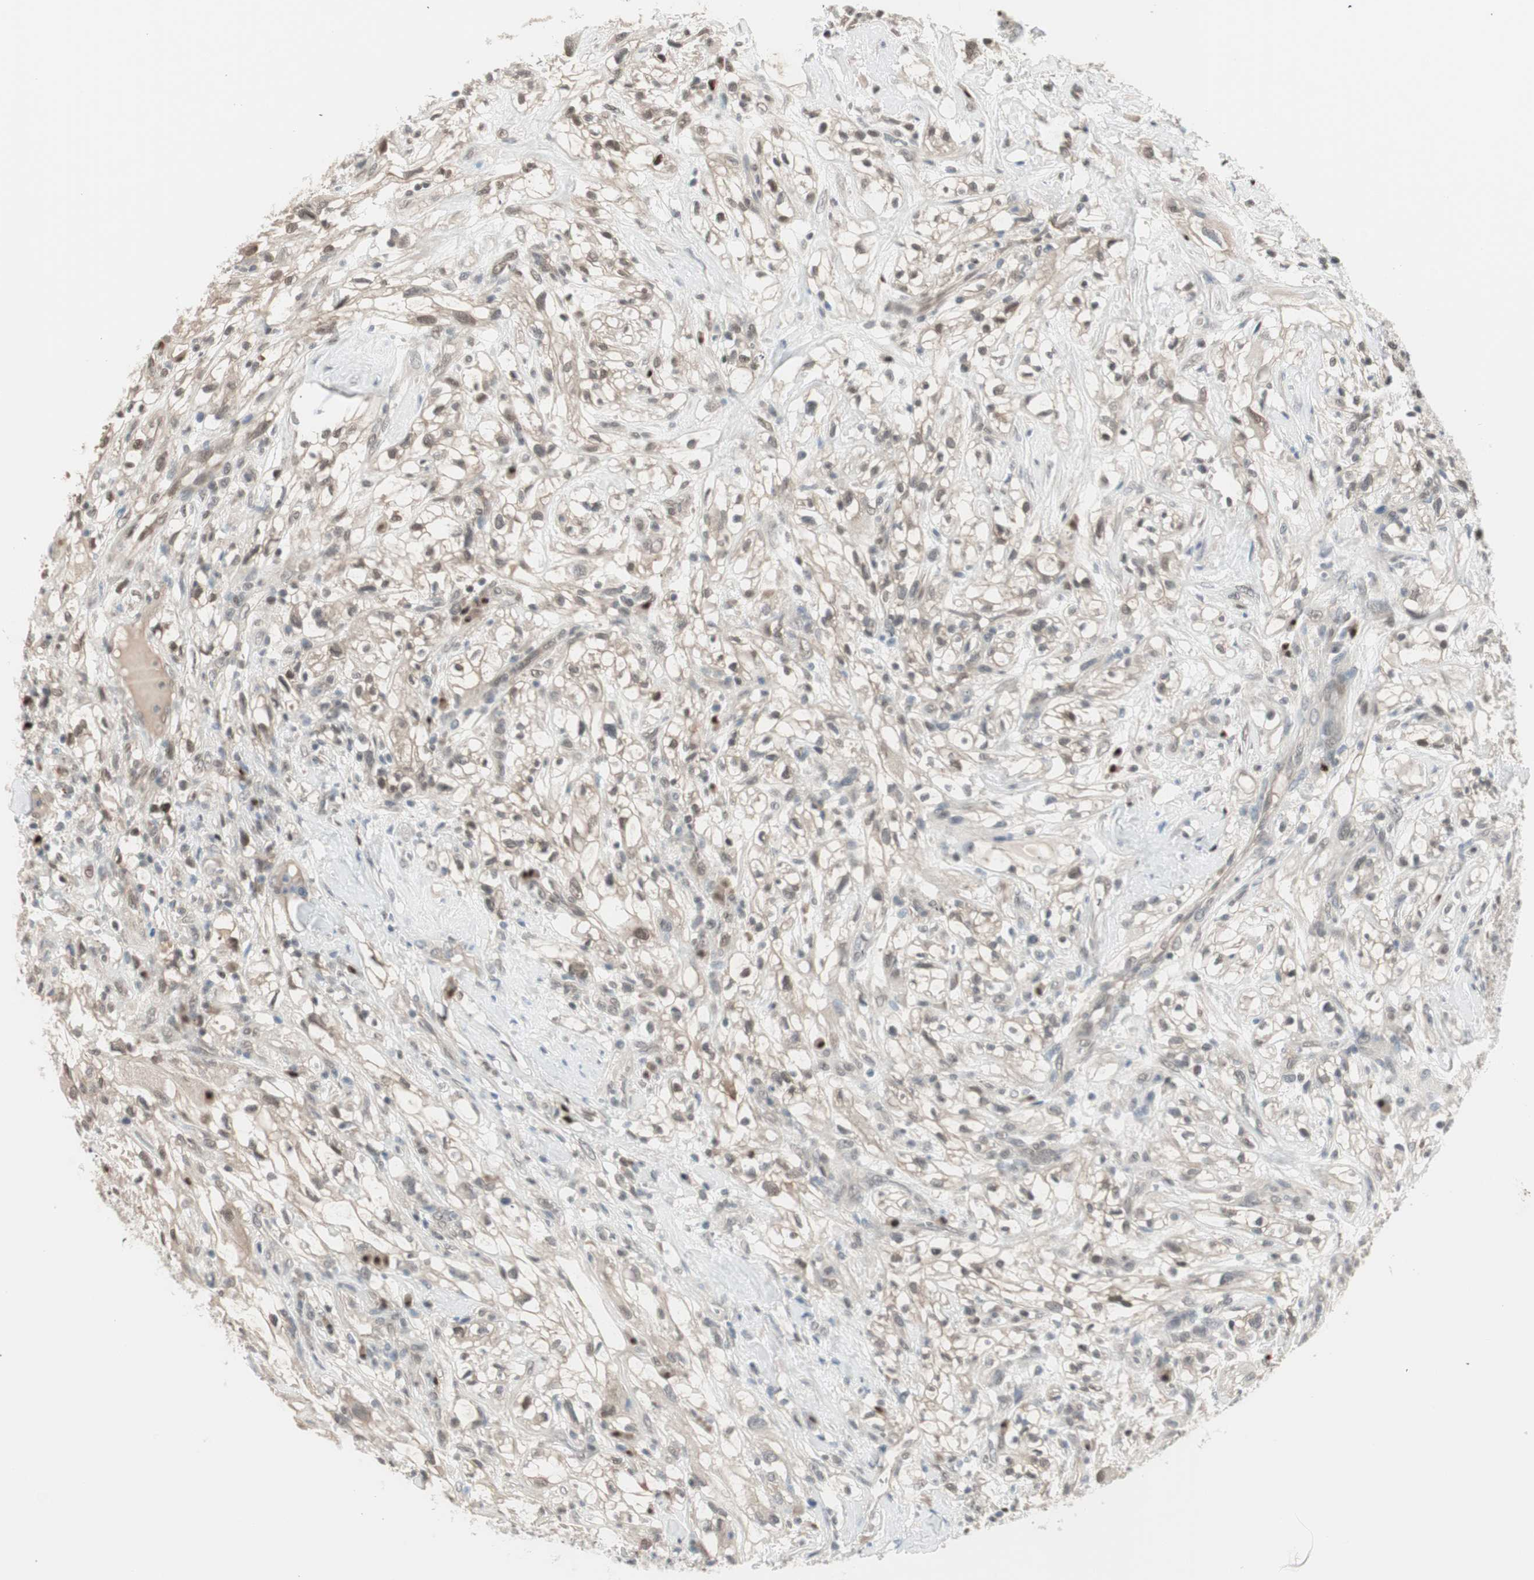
{"staining": {"intensity": "weak", "quantity": "25%-75%", "location": "cytoplasmic/membranous,nuclear"}, "tissue": "renal cancer", "cell_type": "Tumor cells", "image_type": "cancer", "snomed": [{"axis": "morphology", "description": "Adenocarcinoma, NOS"}, {"axis": "topography", "description": "Kidney"}], "caption": "Renal adenocarcinoma tissue displays weak cytoplasmic/membranous and nuclear positivity in about 25%-75% of tumor cells", "gene": "LONP2", "patient": {"sex": "female", "age": 60}}